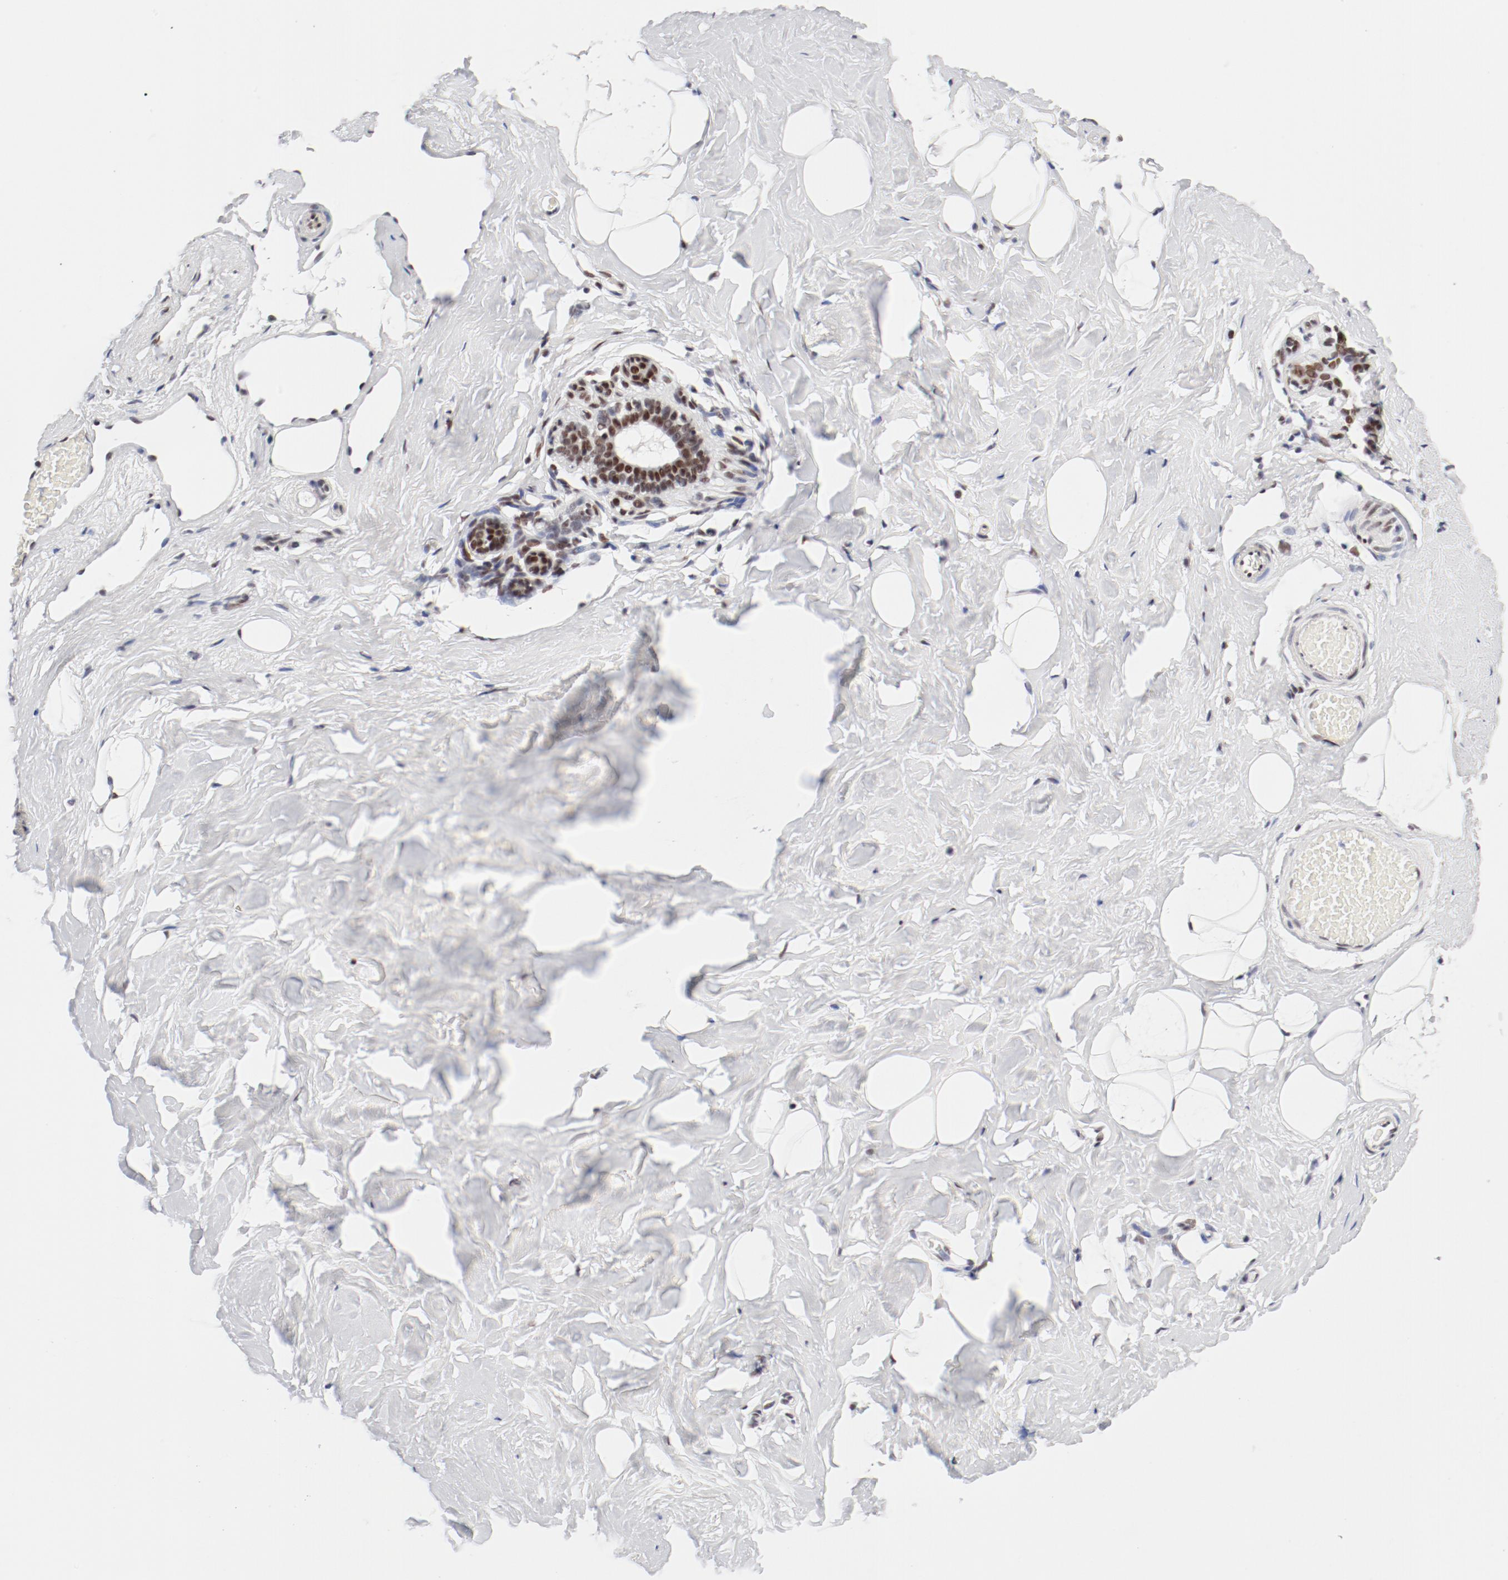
{"staining": {"intensity": "negative", "quantity": "none", "location": "none"}, "tissue": "breast", "cell_type": "Adipocytes", "image_type": "normal", "snomed": [{"axis": "morphology", "description": "Normal tissue, NOS"}, {"axis": "topography", "description": "Breast"}, {"axis": "topography", "description": "Soft tissue"}], "caption": "Adipocytes are negative for protein expression in benign human breast. (DAB (3,3'-diaminobenzidine) immunohistochemistry (IHC) with hematoxylin counter stain).", "gene": "ATF2", "patient": {"sex": "female", "age": 75}}